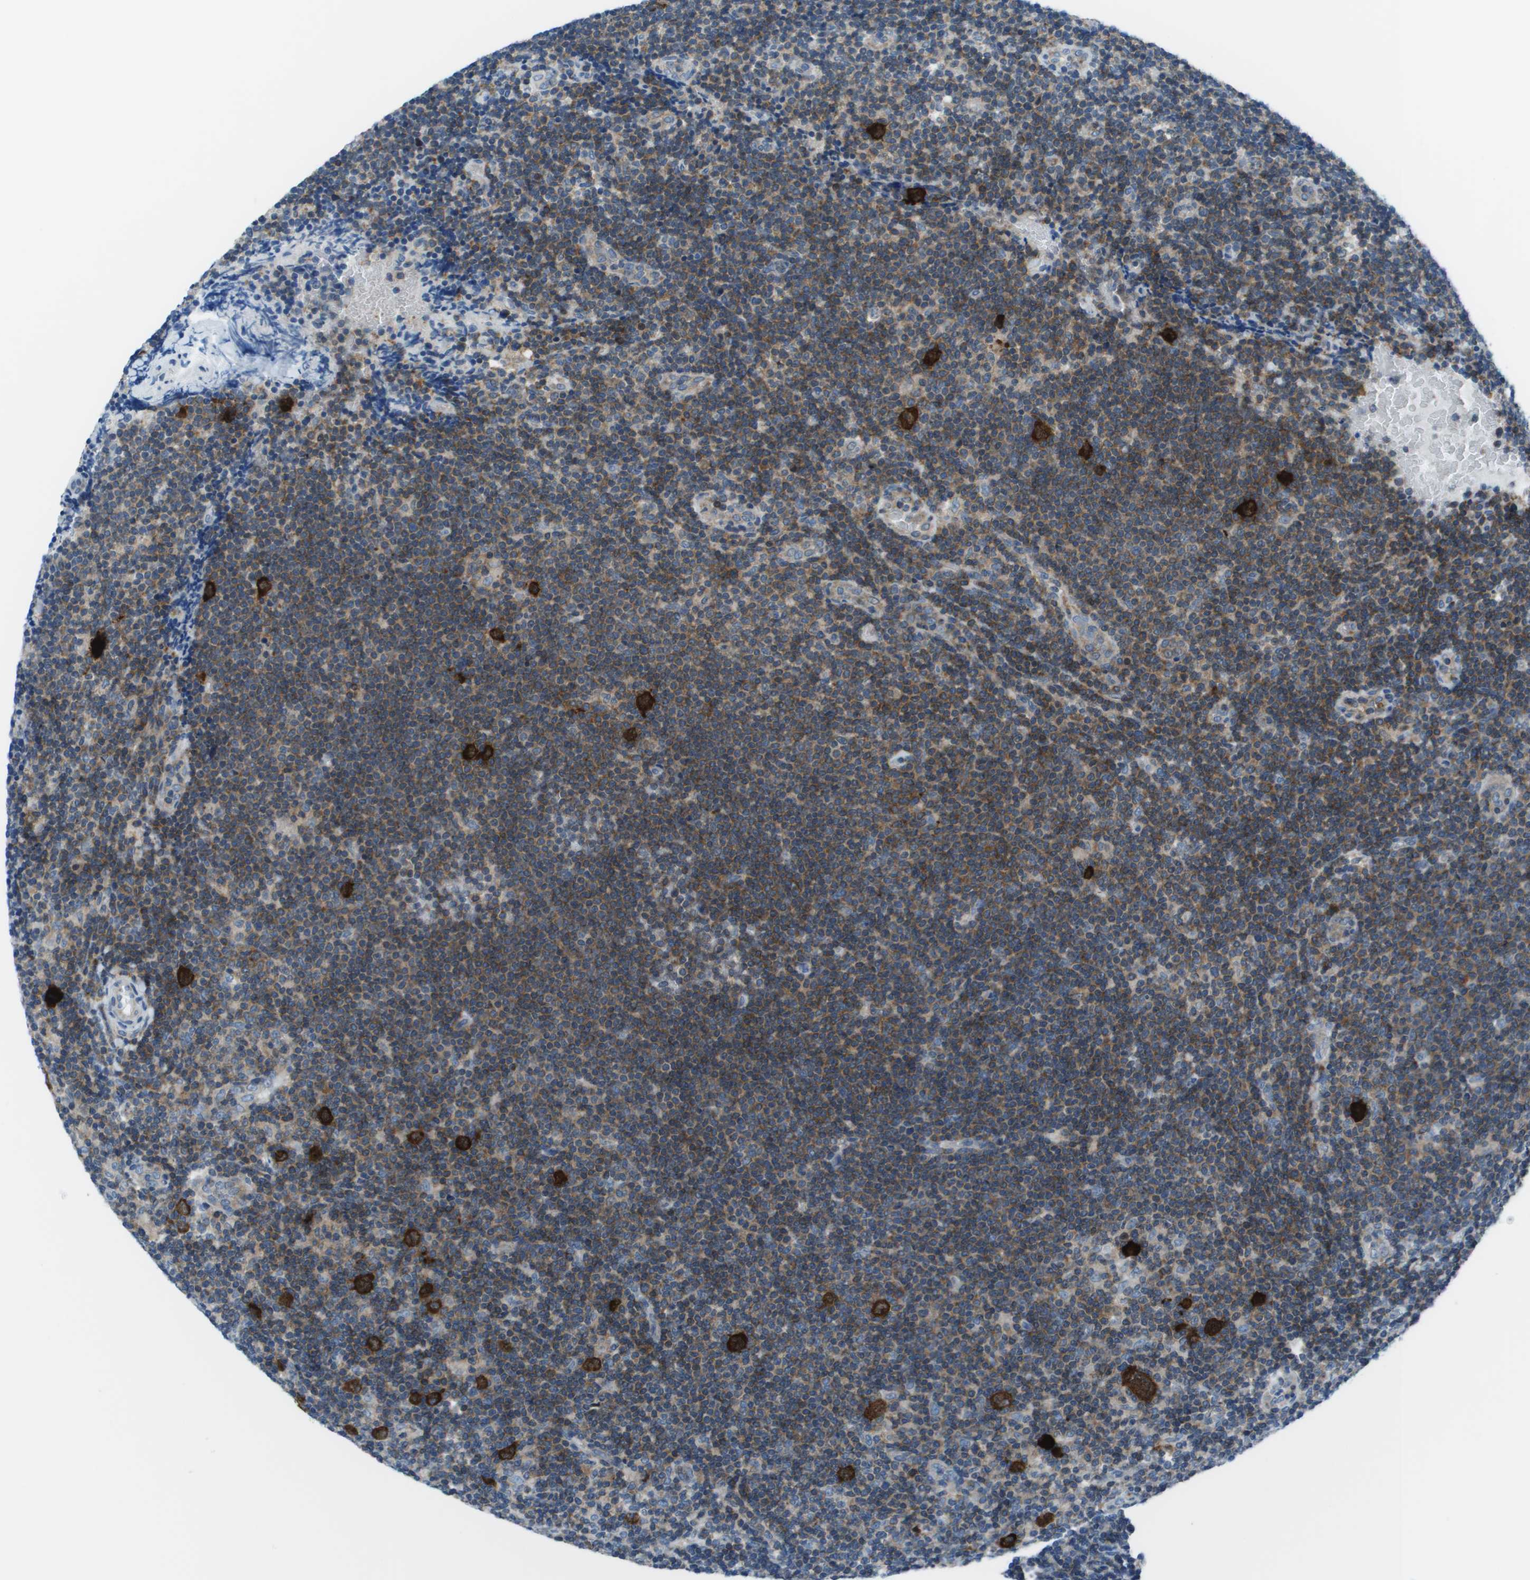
{"staining": {"intensity": "strong", "quantity": ">75%", "location": "cytoplasmic/membranous"}, "tissue": "lymphoma", "cell_type": "Tumor cells", "image_type": "cancer", "snomed": [{"axis": "morphology", "description": "Hodgkin's disease, NOS"}, {"axis": "topography", "description": "Lymph node"}], "caption": "Protein analysis of lymphoma tissue reveals strong cytoplasmic/membranous expression in about >75% of tumor cells.", "gene": "STIP1", "patient": {"sex": "female", "age": 57}}